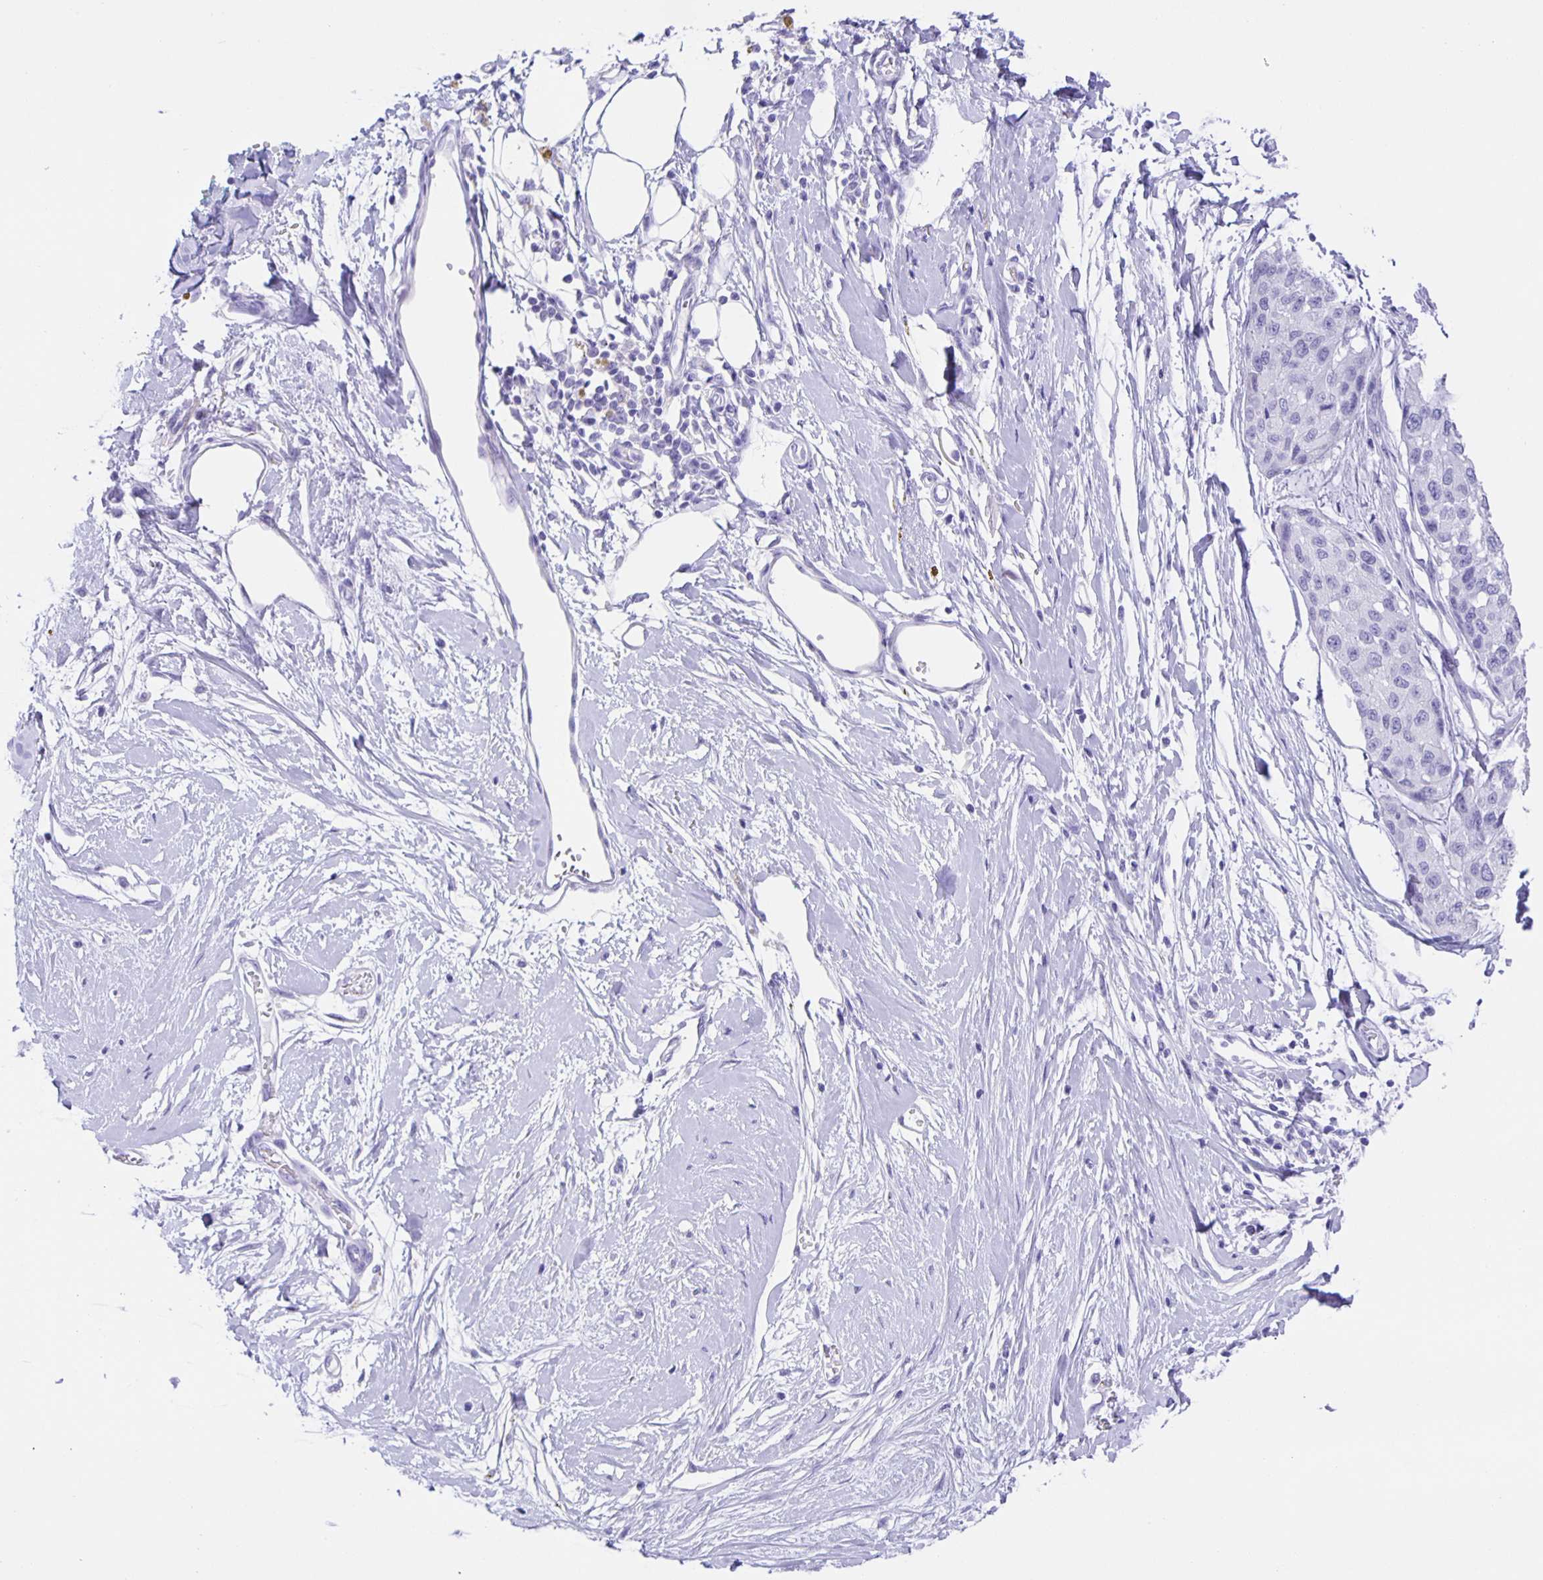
{"staining": {"intensity": "negative", "quantity": "none", "location": "none"}, "tissue": "melanoma", "cell_type": "Tumor cells", "image_type": "cancer", "snomed": [{"axis": "morphology", "description": "Malignant melanoma, NOS"}, {"axis": "topography", "description": "Skin"}], "caption": "IHC photomicrograph of human malignant melanoma stained for a protein (brown), which demonstrates no staining in tumor cells. (DAB (3,3'-diaminobenzidine) IHC, high magnification).", "gene": "GUCA2A", "patient": {"sex": "male", "age": 62}}